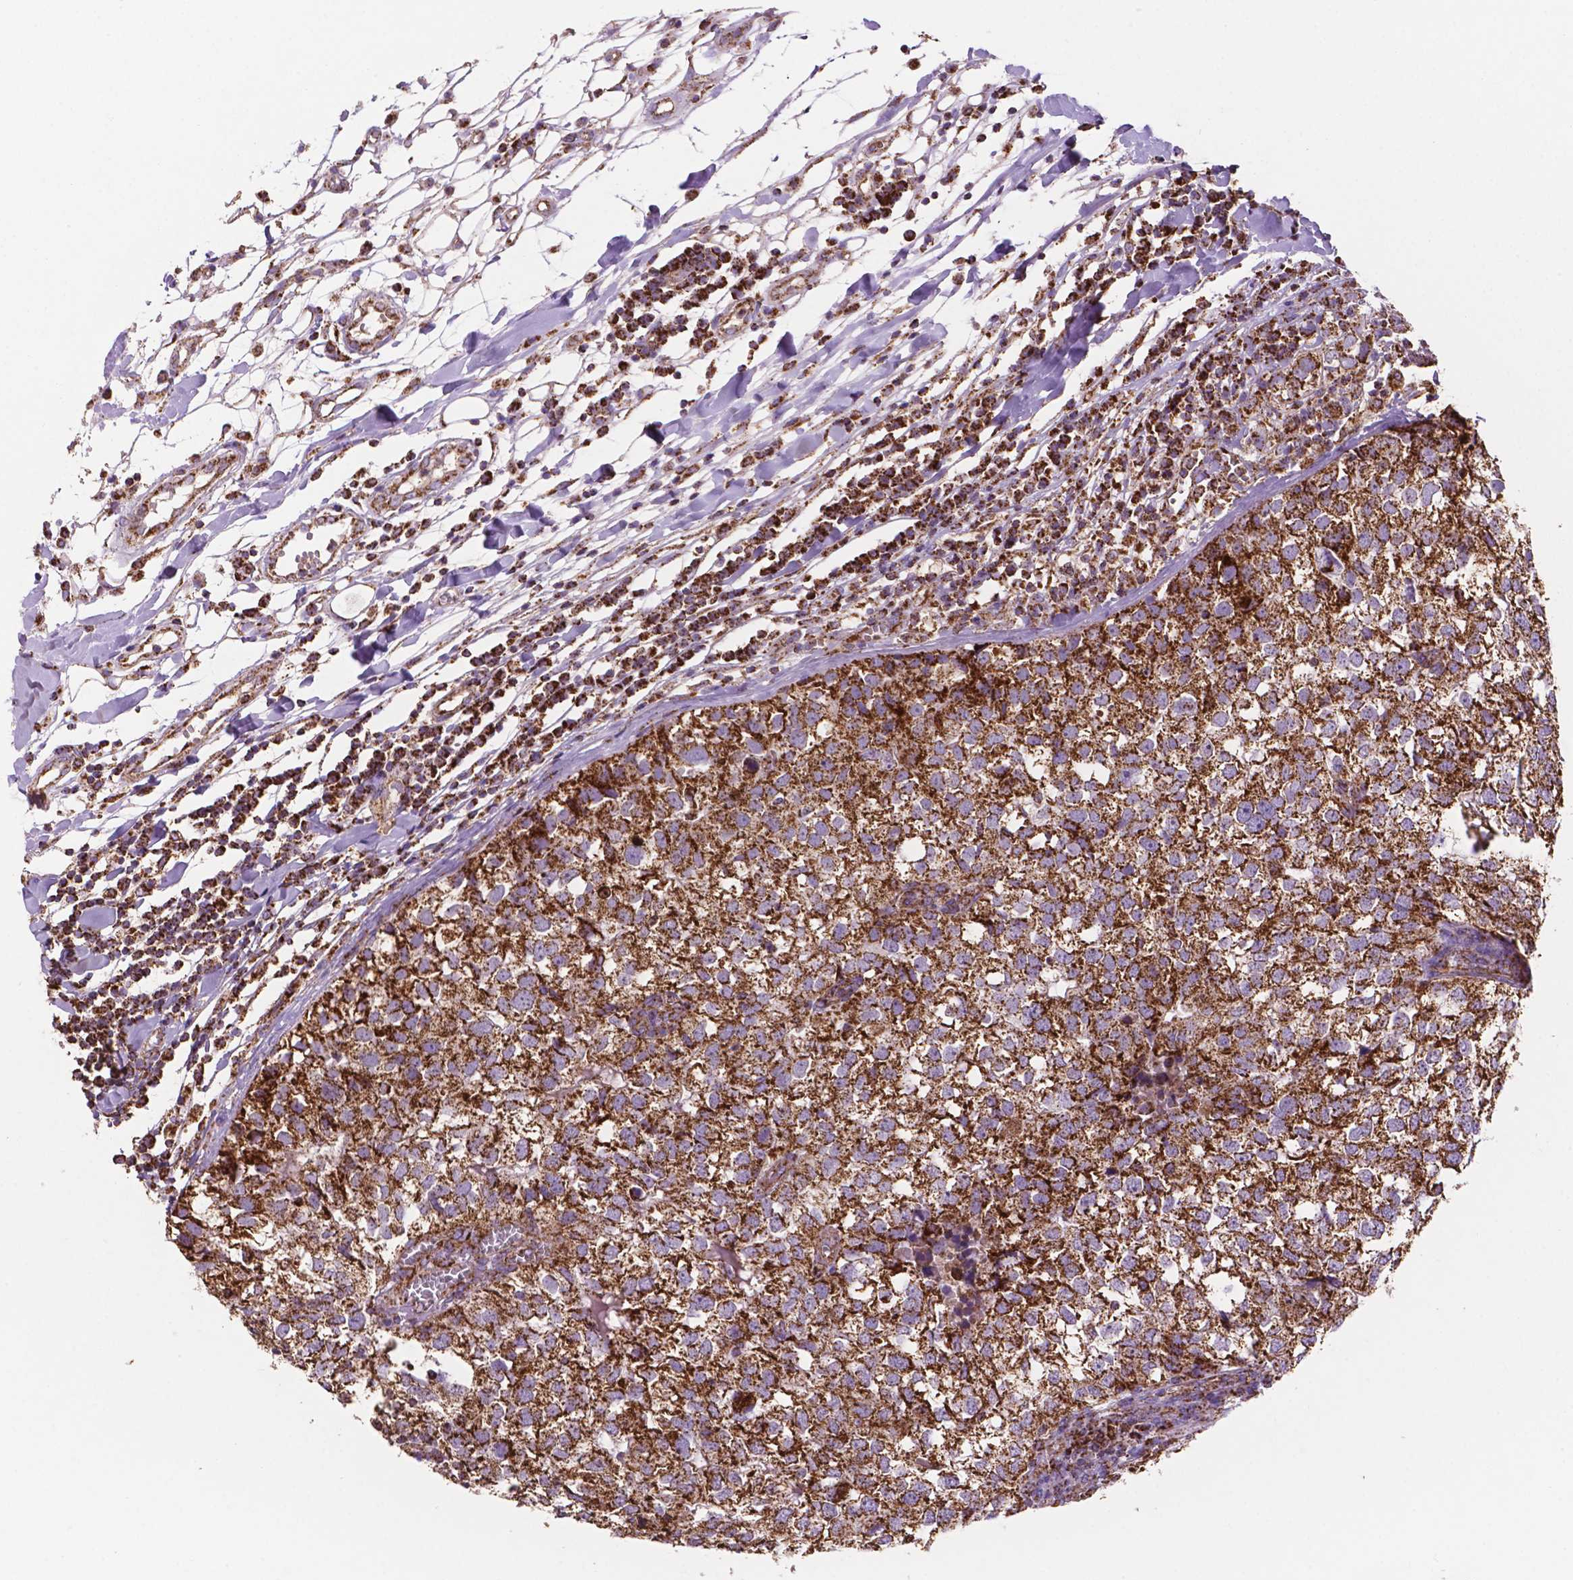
{"staining": {"intensity": "strong", "quantity": ">75%", "location": "cytoplasmic/membranous"}, "tissue": "breast cancer", "cell_type": "Tumor cells", "image_type": "cancer", "snomed": [{"axis": "morphology", "description": "Duct carcinoma"}, {"axis": "topography", "description": "Breast"}], "caption": "Tumor cells show high levels of strong cytoplasmic/membranous positivity in approximately >75% of cells in infiltrating ductal carcinoma (breast).", "gene": "HSPD1", "patient": {"sex": "female", "age": 30}}